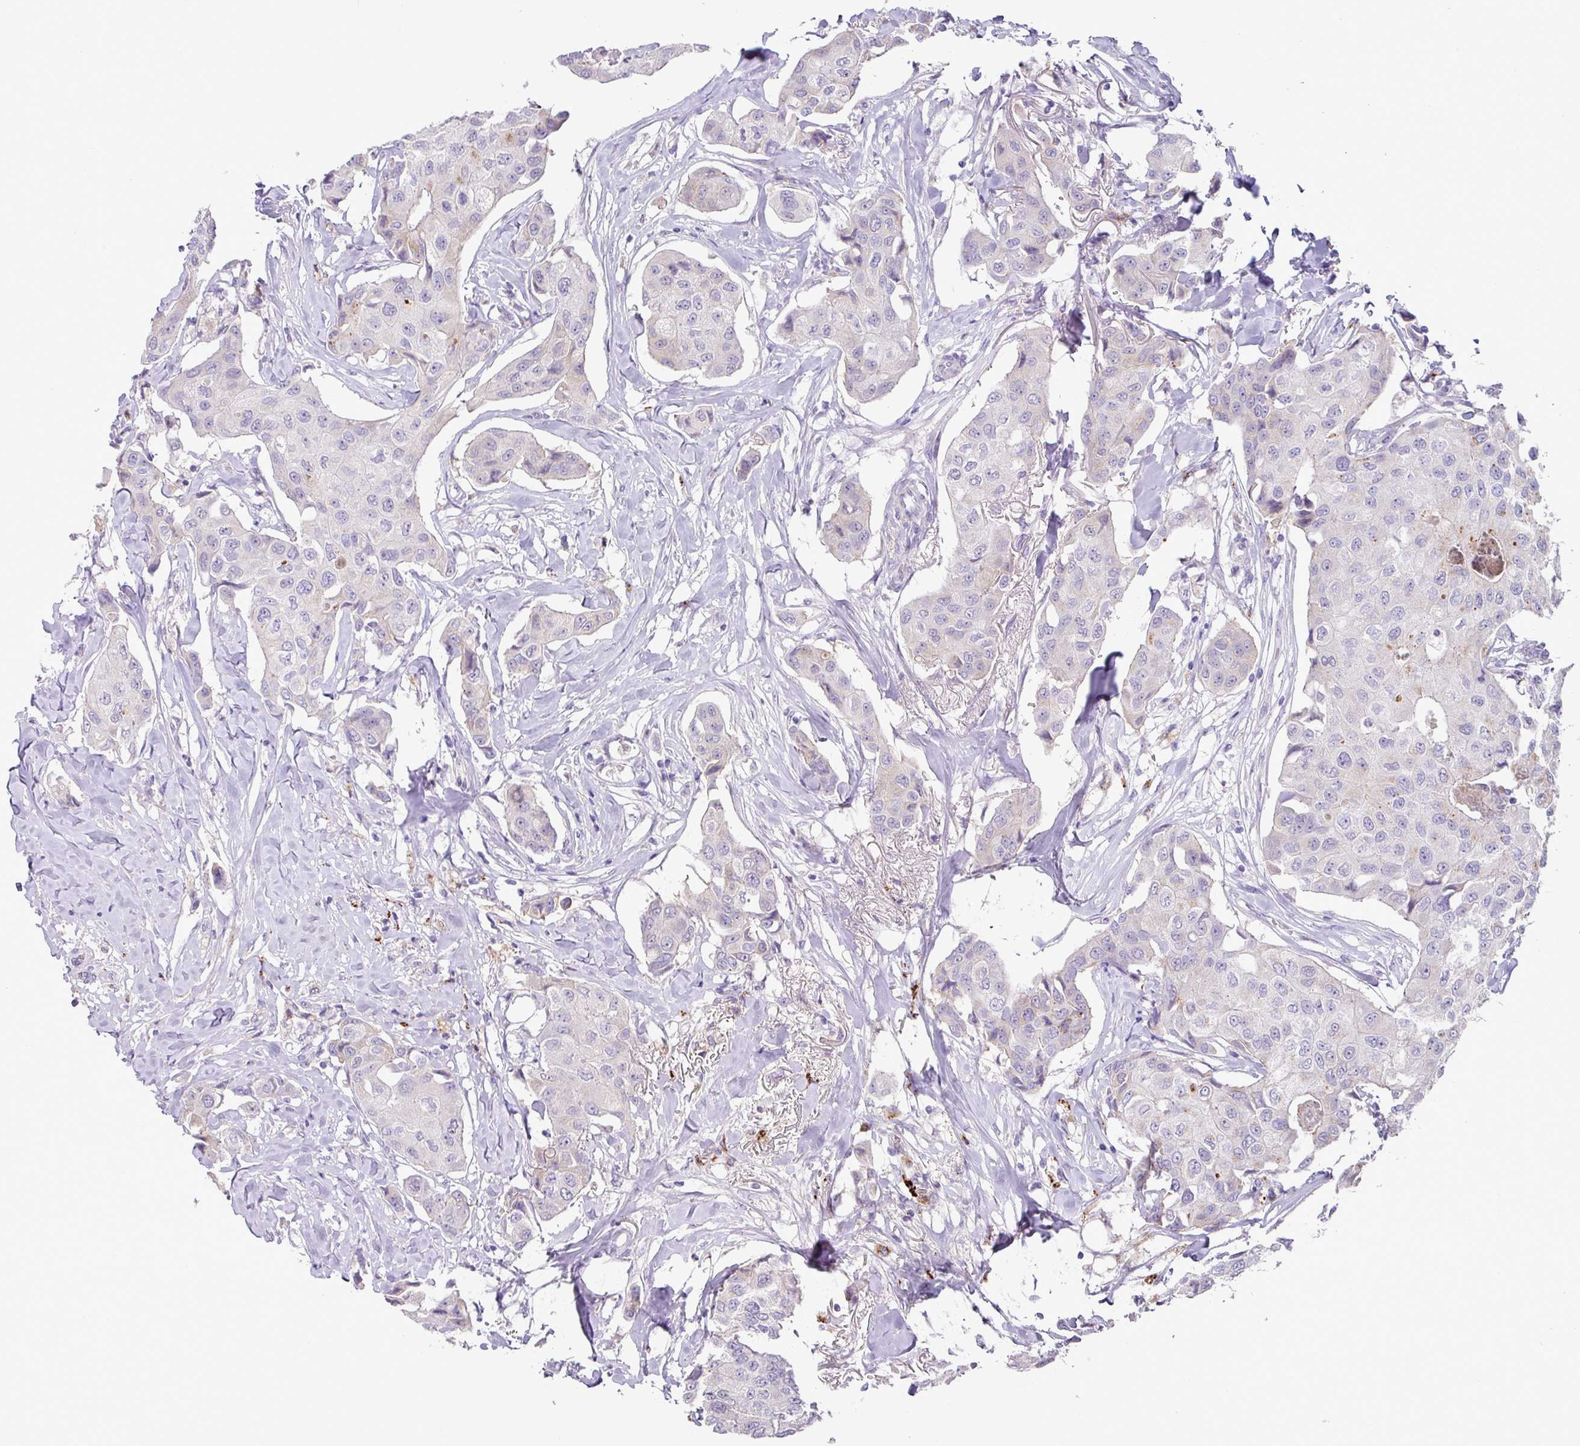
{"staining": {"intensity": "negative", "quantity": "none", "location": "none"}, "tissue": "breast cancer", "cell_type": "Tumor cells", "image_type": "cancer", "snomed": [{"axis": "morphology", "description": "Duct carcinoma"}, {"axis": "topography", "description": "Breast"}], "caption": "This is an immunohistochemistry micrograph of breast invasive ductal carcinoma. There is no expression in tumor cells.", "gene": "PLEKHH3", "patient": {"sex": "female", "age": 80}}